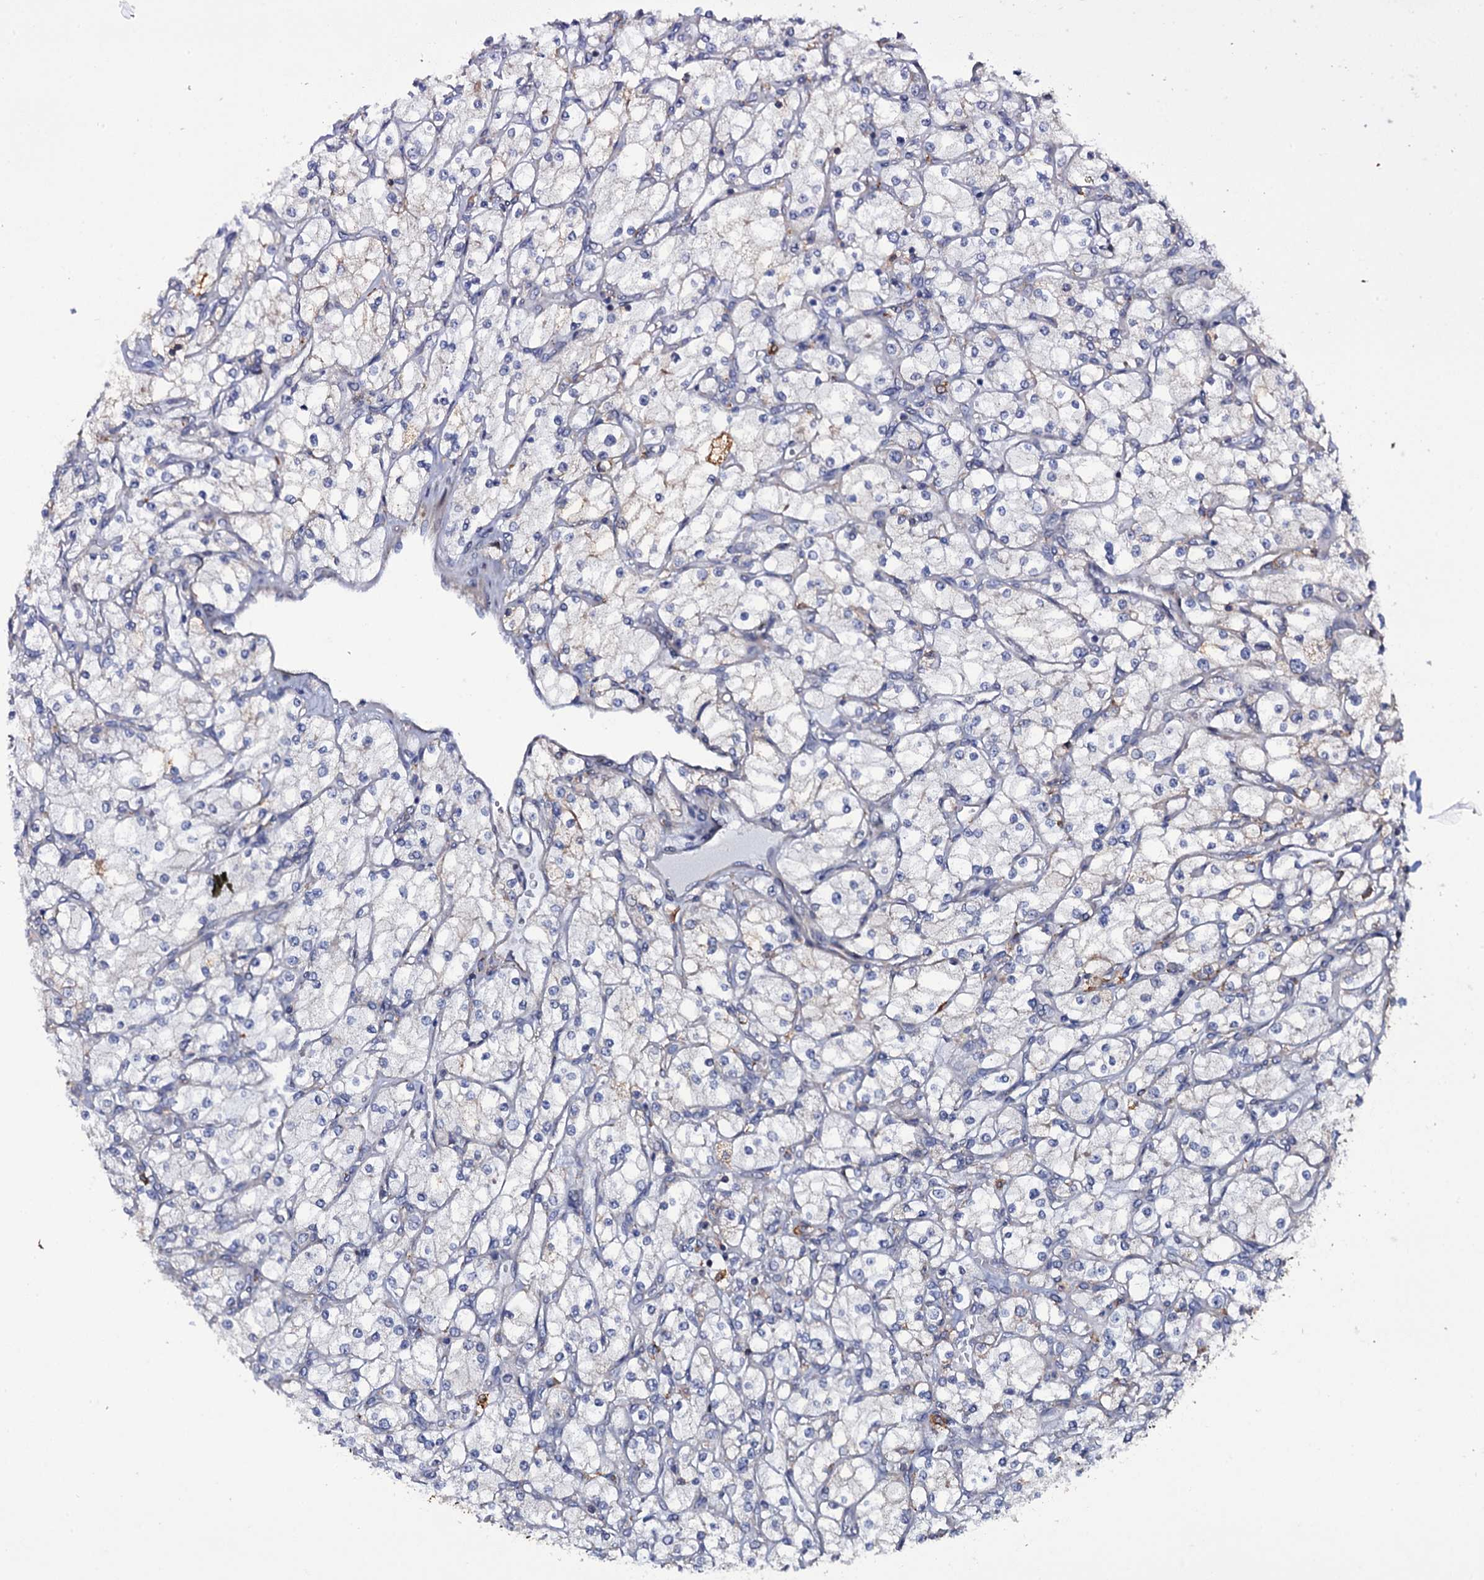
{"staining": {"intensity": "negative", "quantity": "none", "location": "none"}, "tissue": "renal cancer", "cell_type": "Tumor cells", "image_type": "cancer", "snomed": [{"axis": "morphology", "description": "Adenocarcinoma, NOS"}, {"axis": "topography", "description": "Kidney"}], "caption": "Tumor cells show no significant protein expression in renal cancer (adenocarcinoma).", "gene": "TTC23", "patient": {"sex": "male", "age": 80}}